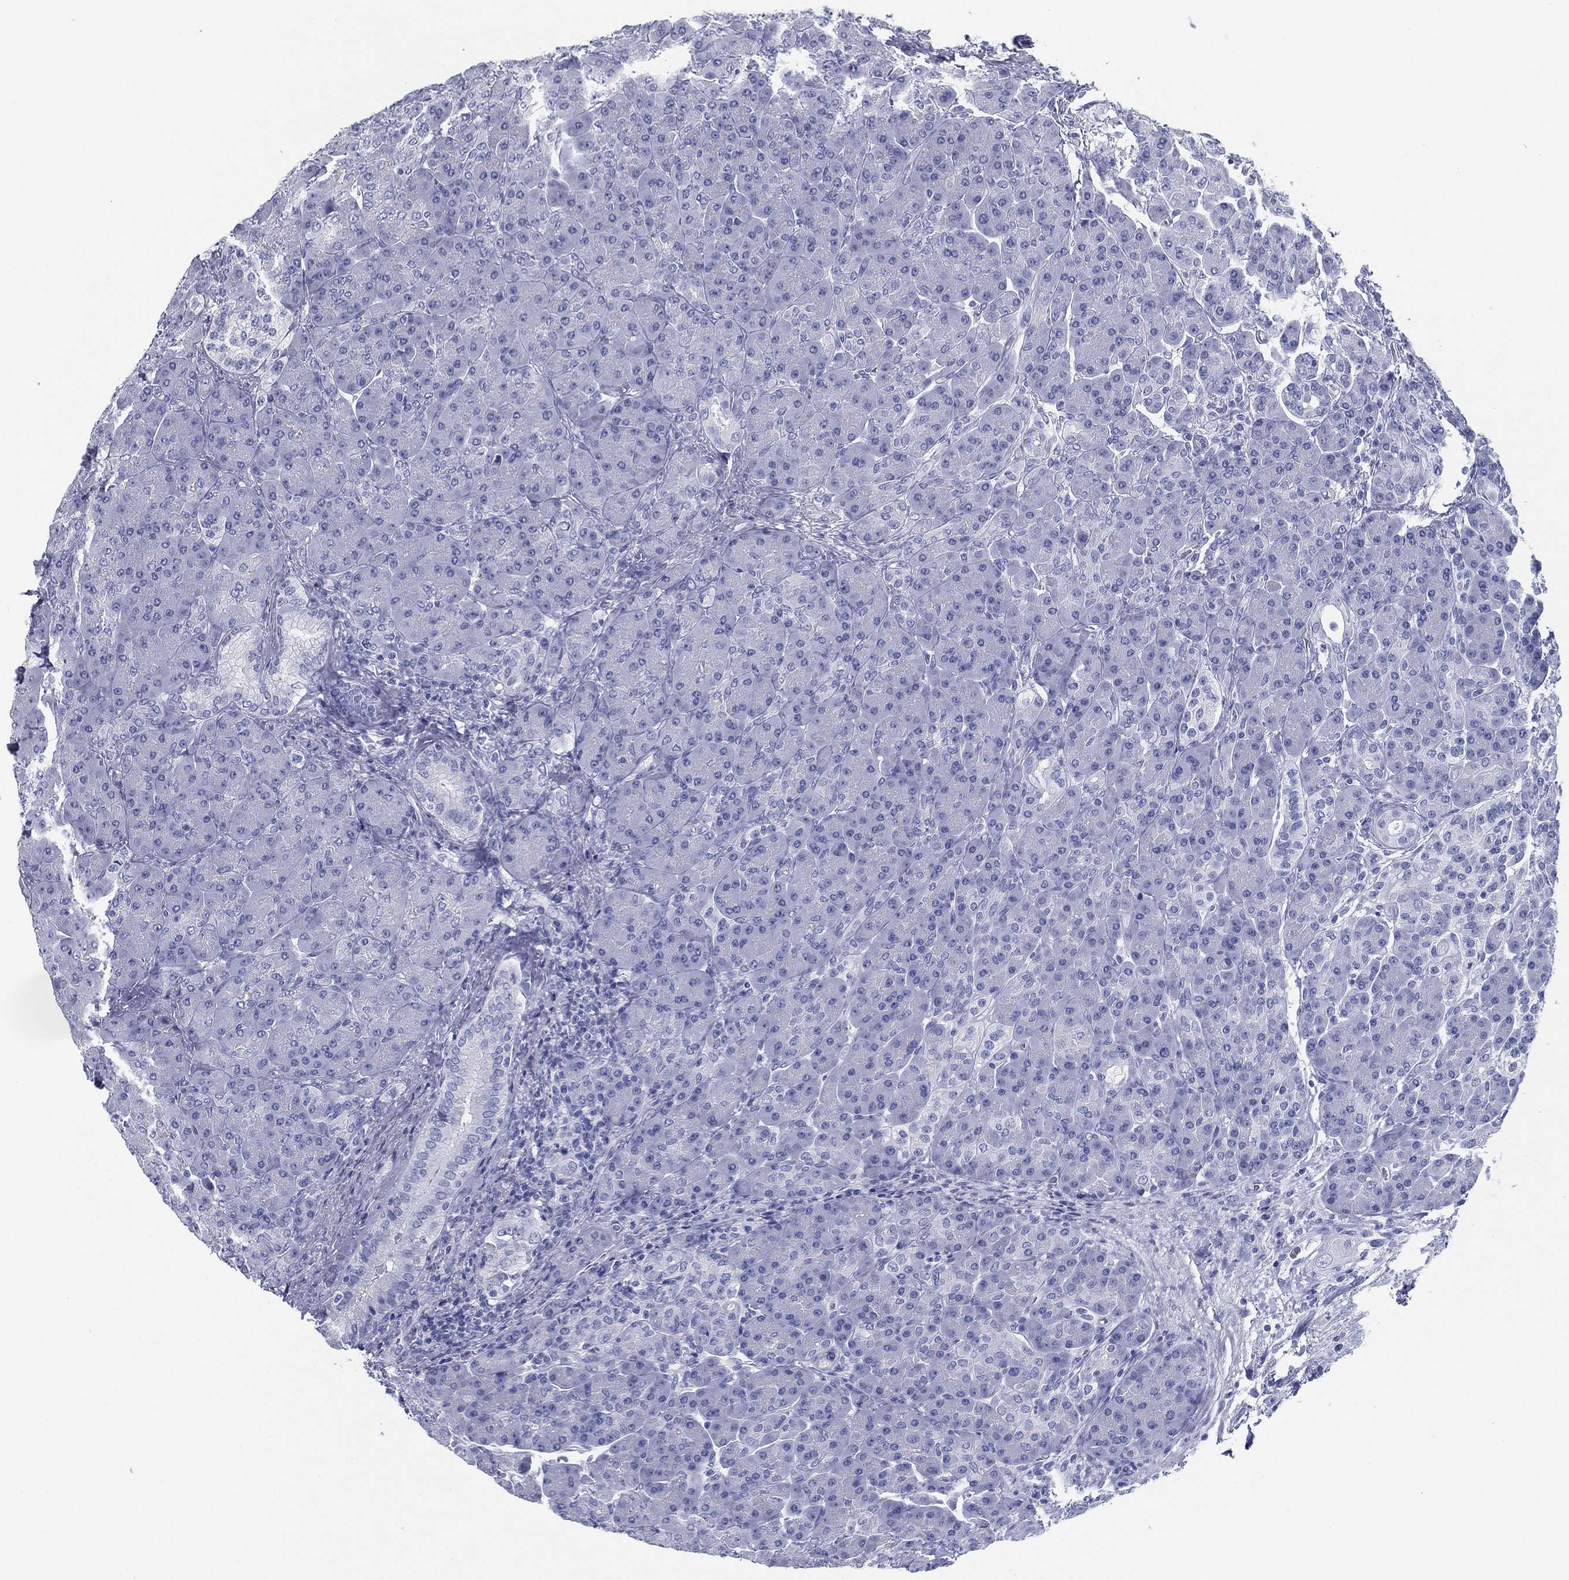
{"staining": {"intensity": "negative", "quantity": "none", "location": "none"}, "tissue": "pancreas", "cell_type": "Exocrine glandular cells", "image_type": "normal", "snomed": [{"axis": "morphology", "description": "Normal tissue, NOS"}, {"axis": "topography", "description": "Pancreas"}], "caption": "Immunohistochemical staining of benign pancreas displays no significant staining in exocrine glandular cells.", "gene": "TMEM252", "patient": {"sex": "male", "age": 70}}